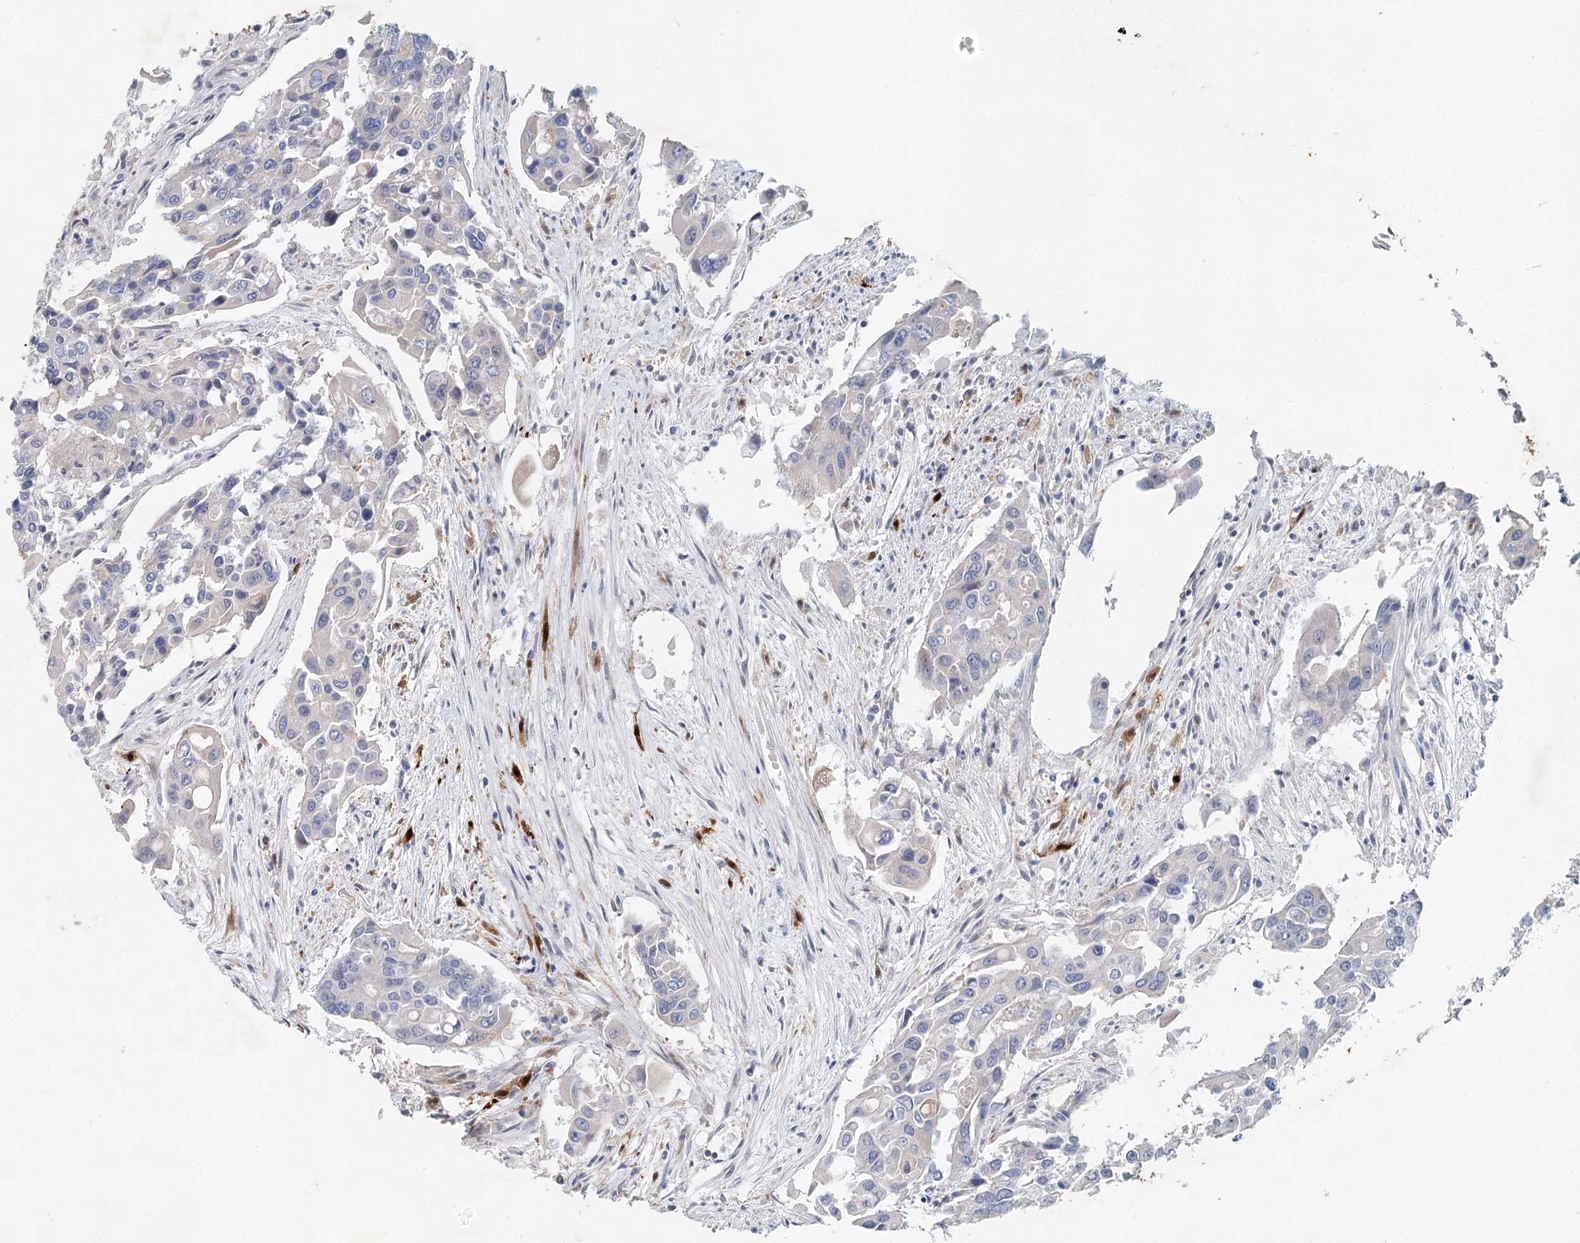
{"staining": {"intensity": "negative", "quantity": "none", "location": "none"}, "tissue": "colorectal cancer", "cell_type": "Tumor cells", "image_type": "cancer", "snomed": [{"axis": "morphology", "description": "Adenocarcinoma, NOS"}, {"axis": "topography", "description": "Colon"}], "caption": "This is an immunohistochemistry image of colorectal cancer (adenocarcinoma). There is no expression in tumor cells.", "gene": "SLC19A3", "patient": {"sex": "male", "age": 77}}